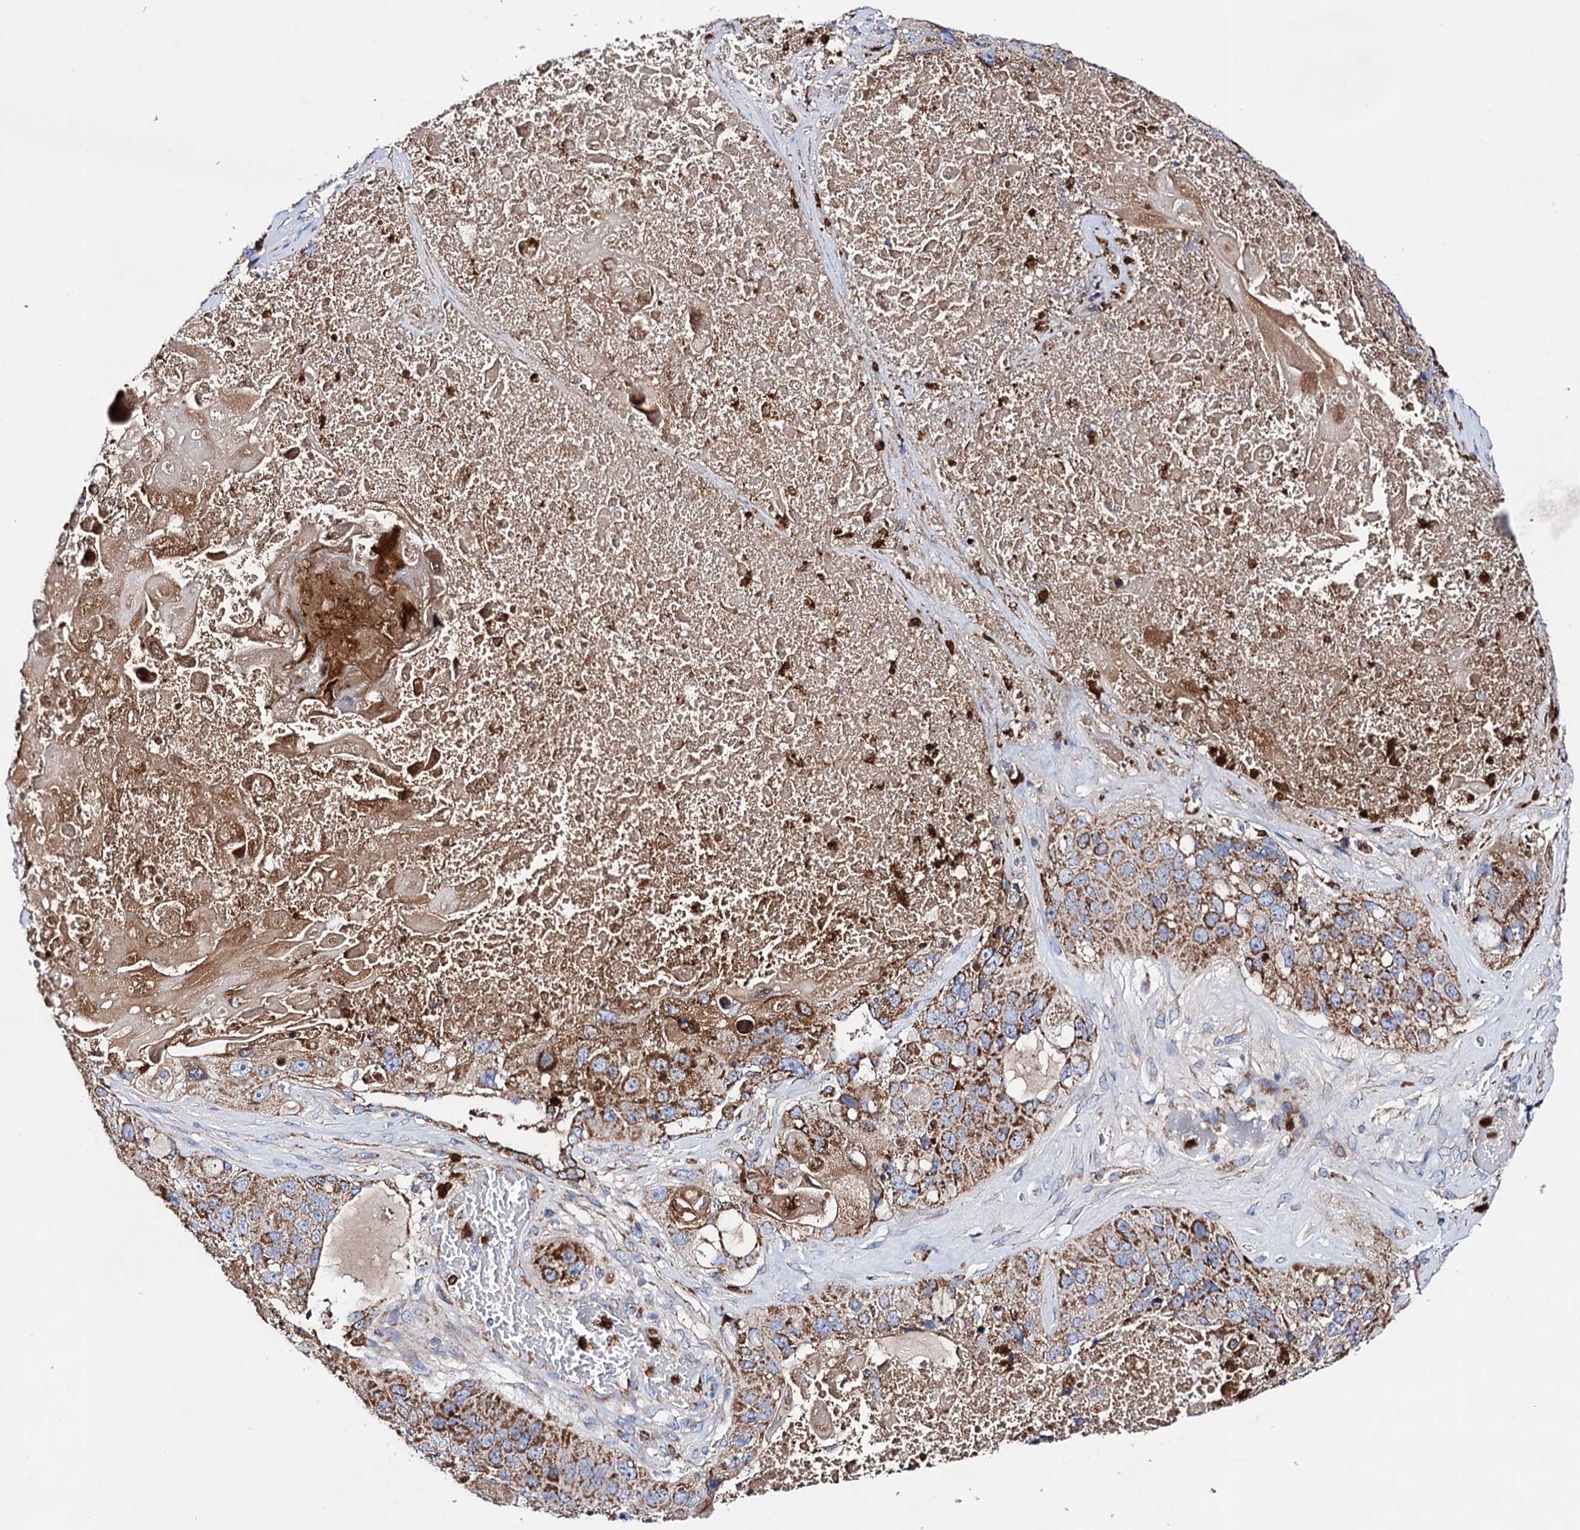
{"staining": {"intensity": "moderate", "quantity": ">75%", "location": "cytoplasmic/membranous"}, "tissue": "lung cancer", "cell_type": "Tumor cells", "image_type": "cancer", "snomed": [{"axis": "morphology", "description": "Squamous cell carcinoma, NOS"}, {"axis": "topography", "description": "Lung"}], "caption": "DAB immunohistochemical staining of lung cancer (squamous cell carcinoma) demonstrates moderate cytoplasmic/membranous protein positivity in approximately >75% of tumor cells. (DAB (3,3'-diaminobenzidine) = brown stain, brightfield microscopy at high magnification).", "gene": "ACAD9", "patient": {"sex": "male", "age": 61}}